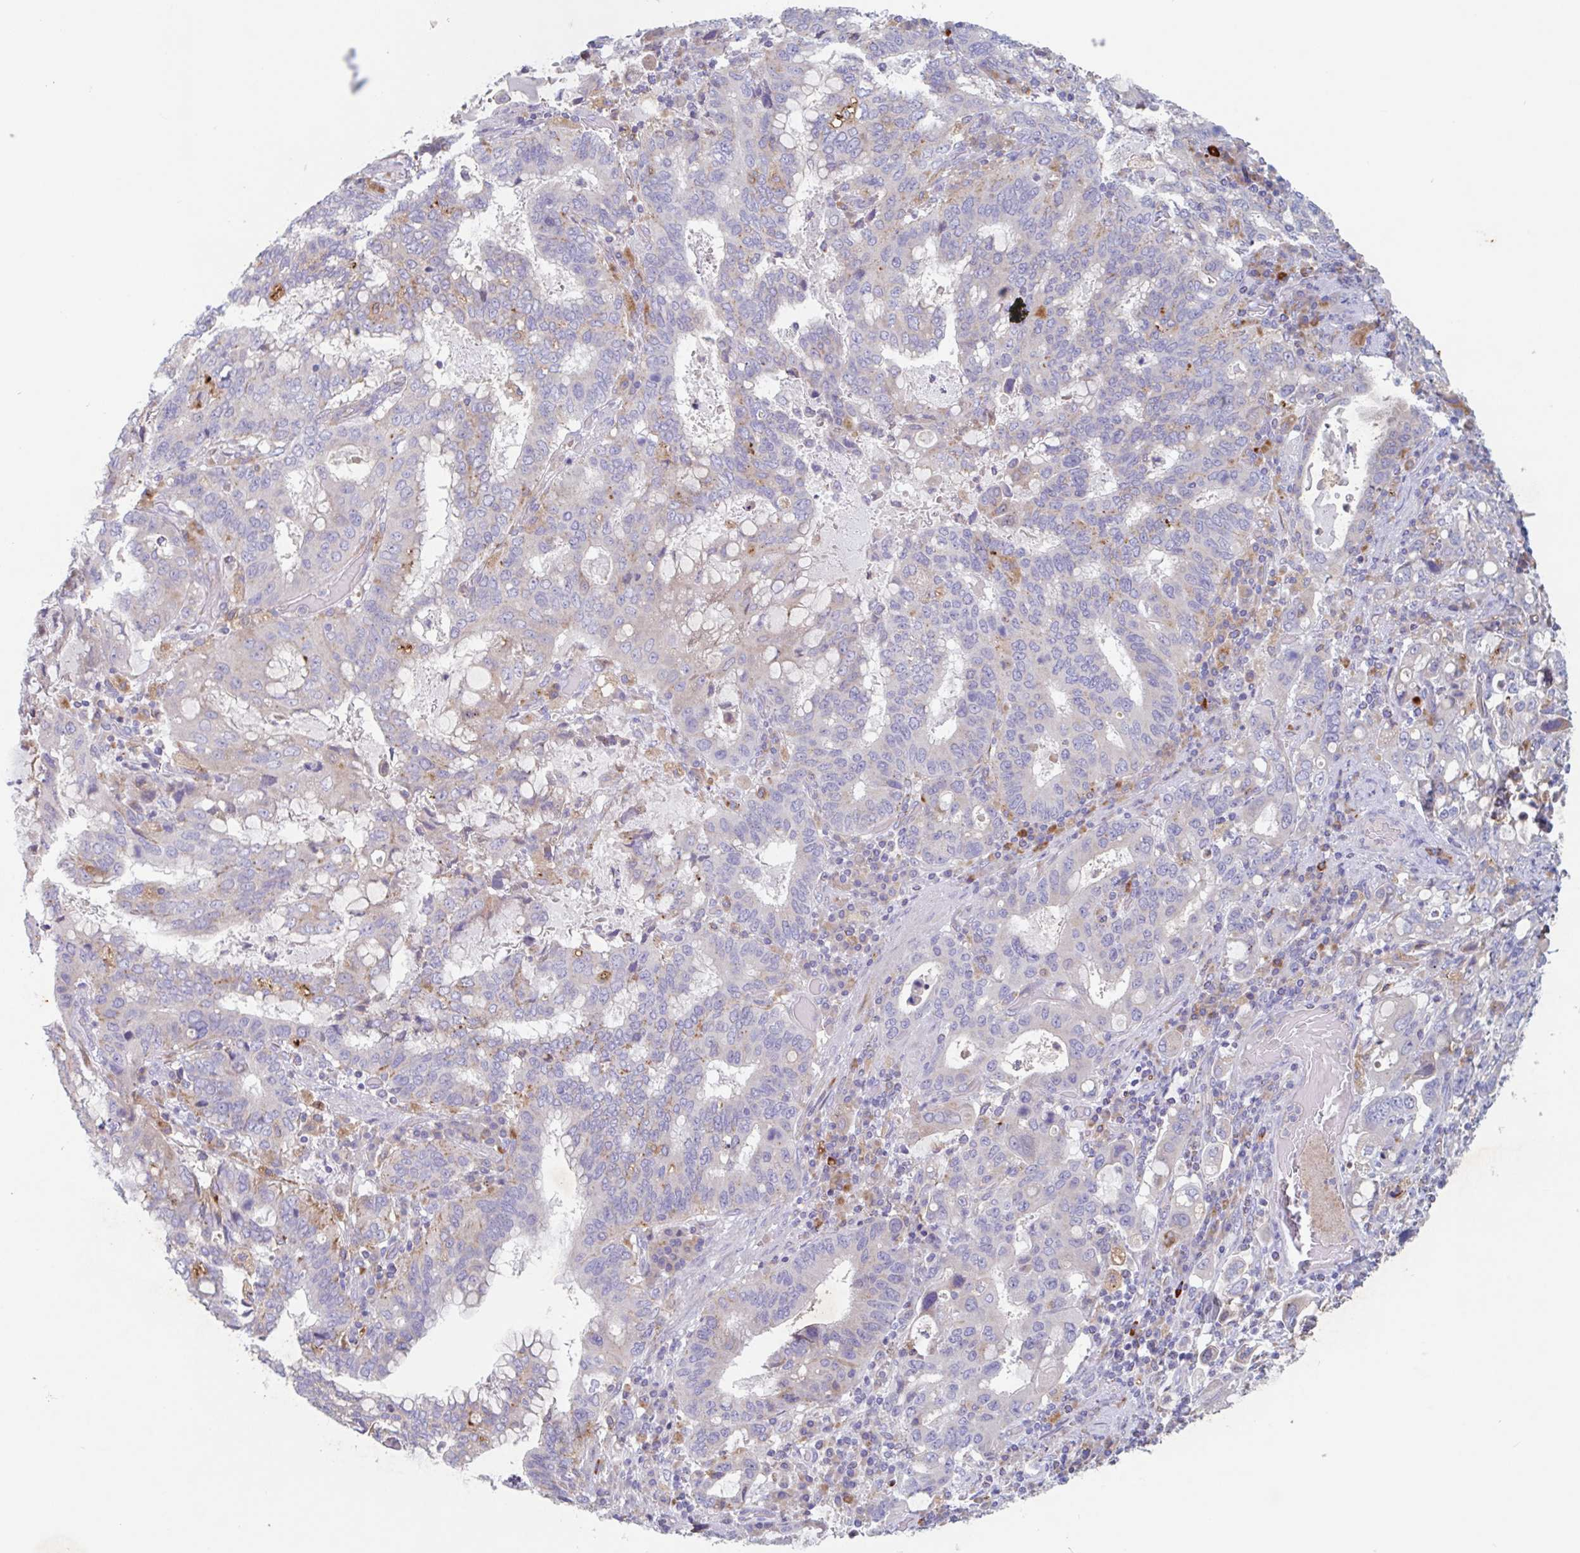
{"staining": {"intensity": "negative", "quantity": "none", "location": "none"}, "tissue": "stomach cancer", "cell_type": "Tumor cells", "image_type": "cancer", "snomed": [{"axis": "morphology", "description": "Adenocarcinoma, NOS"}, {"axis": "topography", "description": "Stomach, upper"}, {"axis": "topography", "description": "Stomach"}], "caption": "Stomach adenocarcinoma was stained to show a protein in brown. There is no significant positivity in tumor cells.", "gene": "MANBA", "patient": {"sex": "male", "age": 62}}